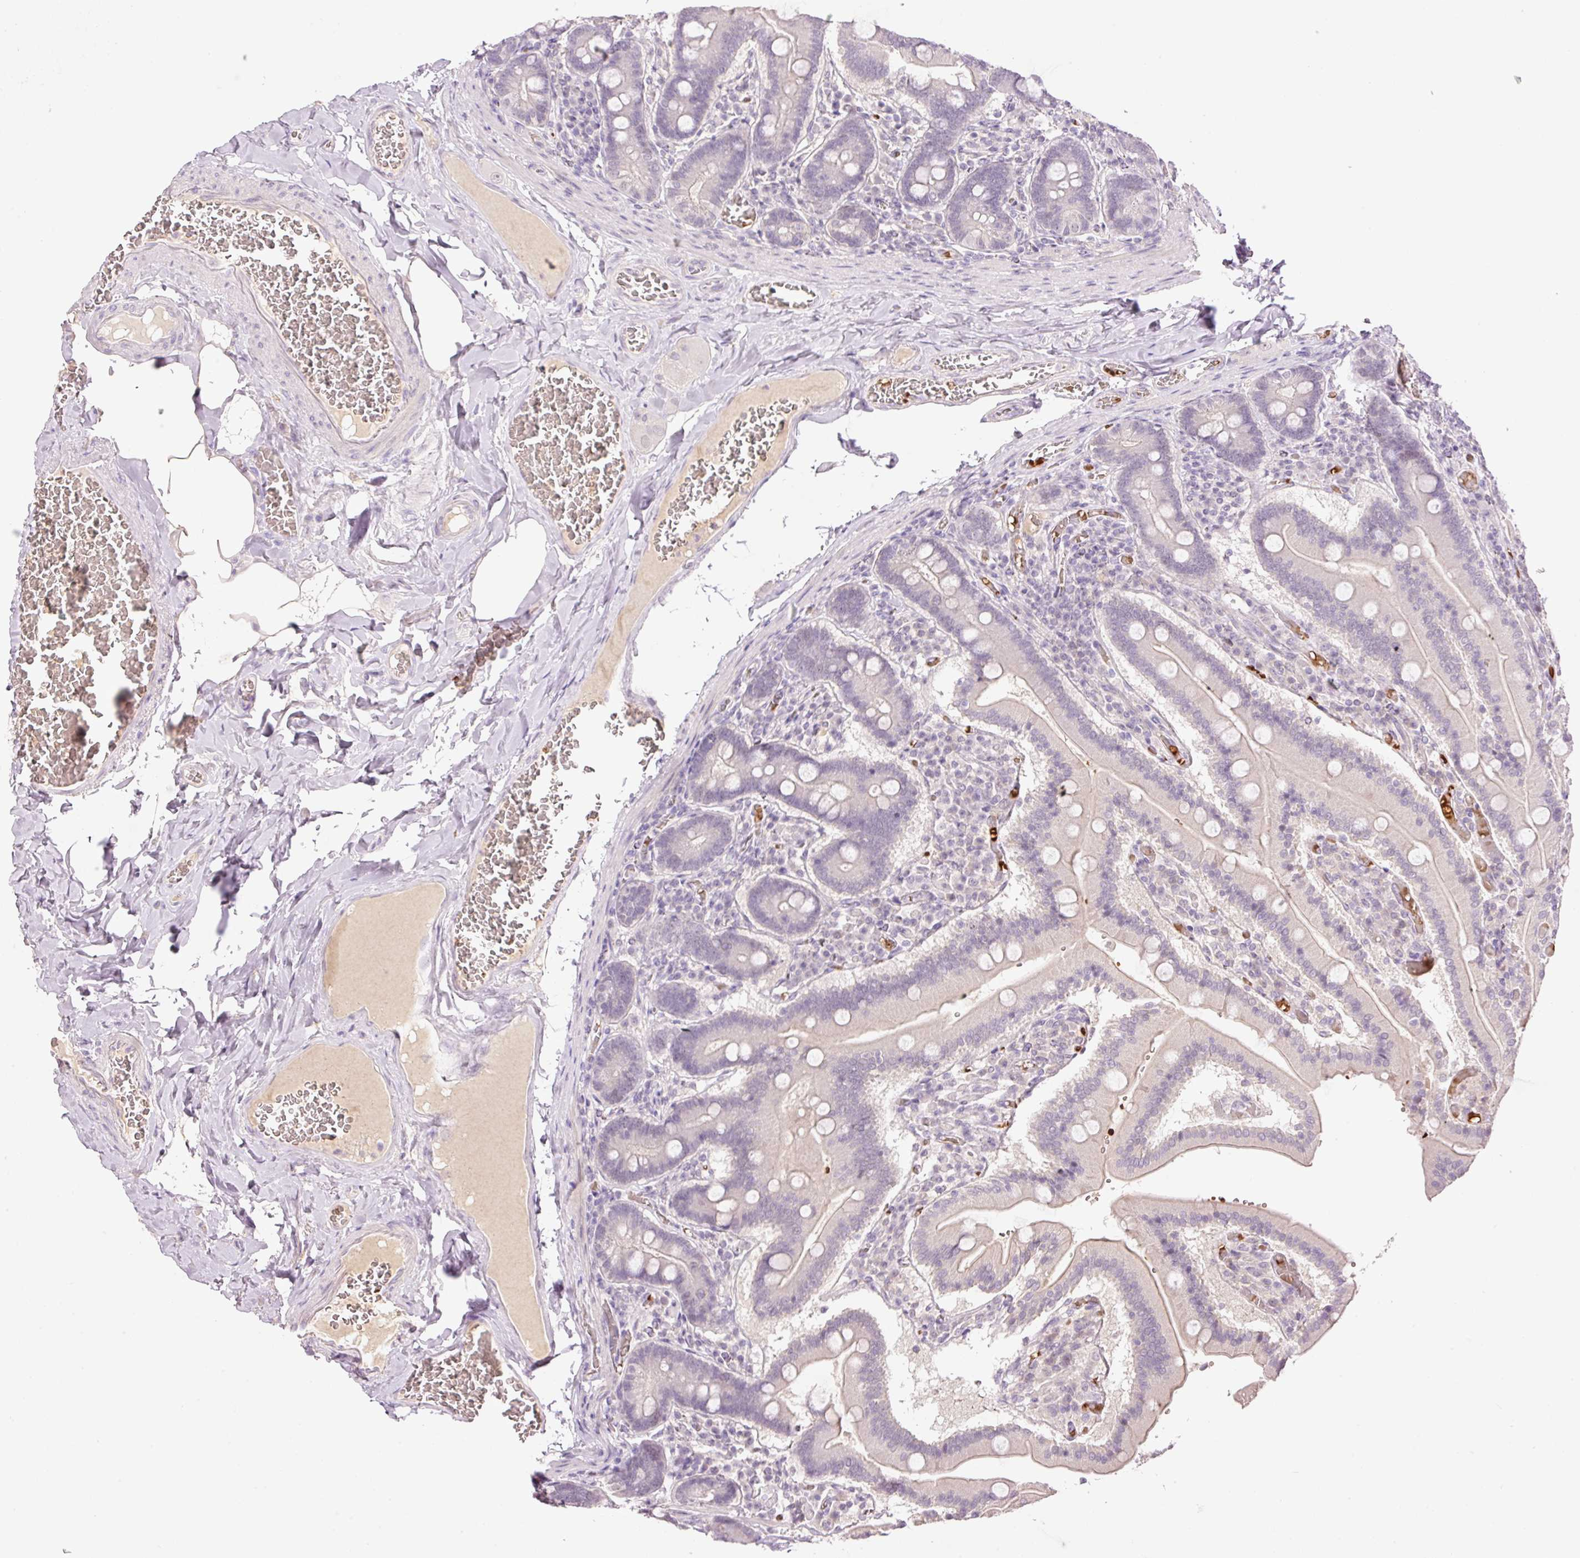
{"staining": {"intensity": "negative", "quantity": "none", "location": "none"}, "tissue": "duodenum", "cell_type": "Glandular cells", "image_type": "normal", "snomed": [{"axis": "morphology", "description": "Normal tissue, NOS"}, {"axis": "topography", "description": "Duodenum"}], "caption": "This is an immunohistochemistry histopathology image of benign human duodenum. There is no staining in glandular cells.", "gene": "LY6G6D", "patient": {"sex": "female", "age": 62}}